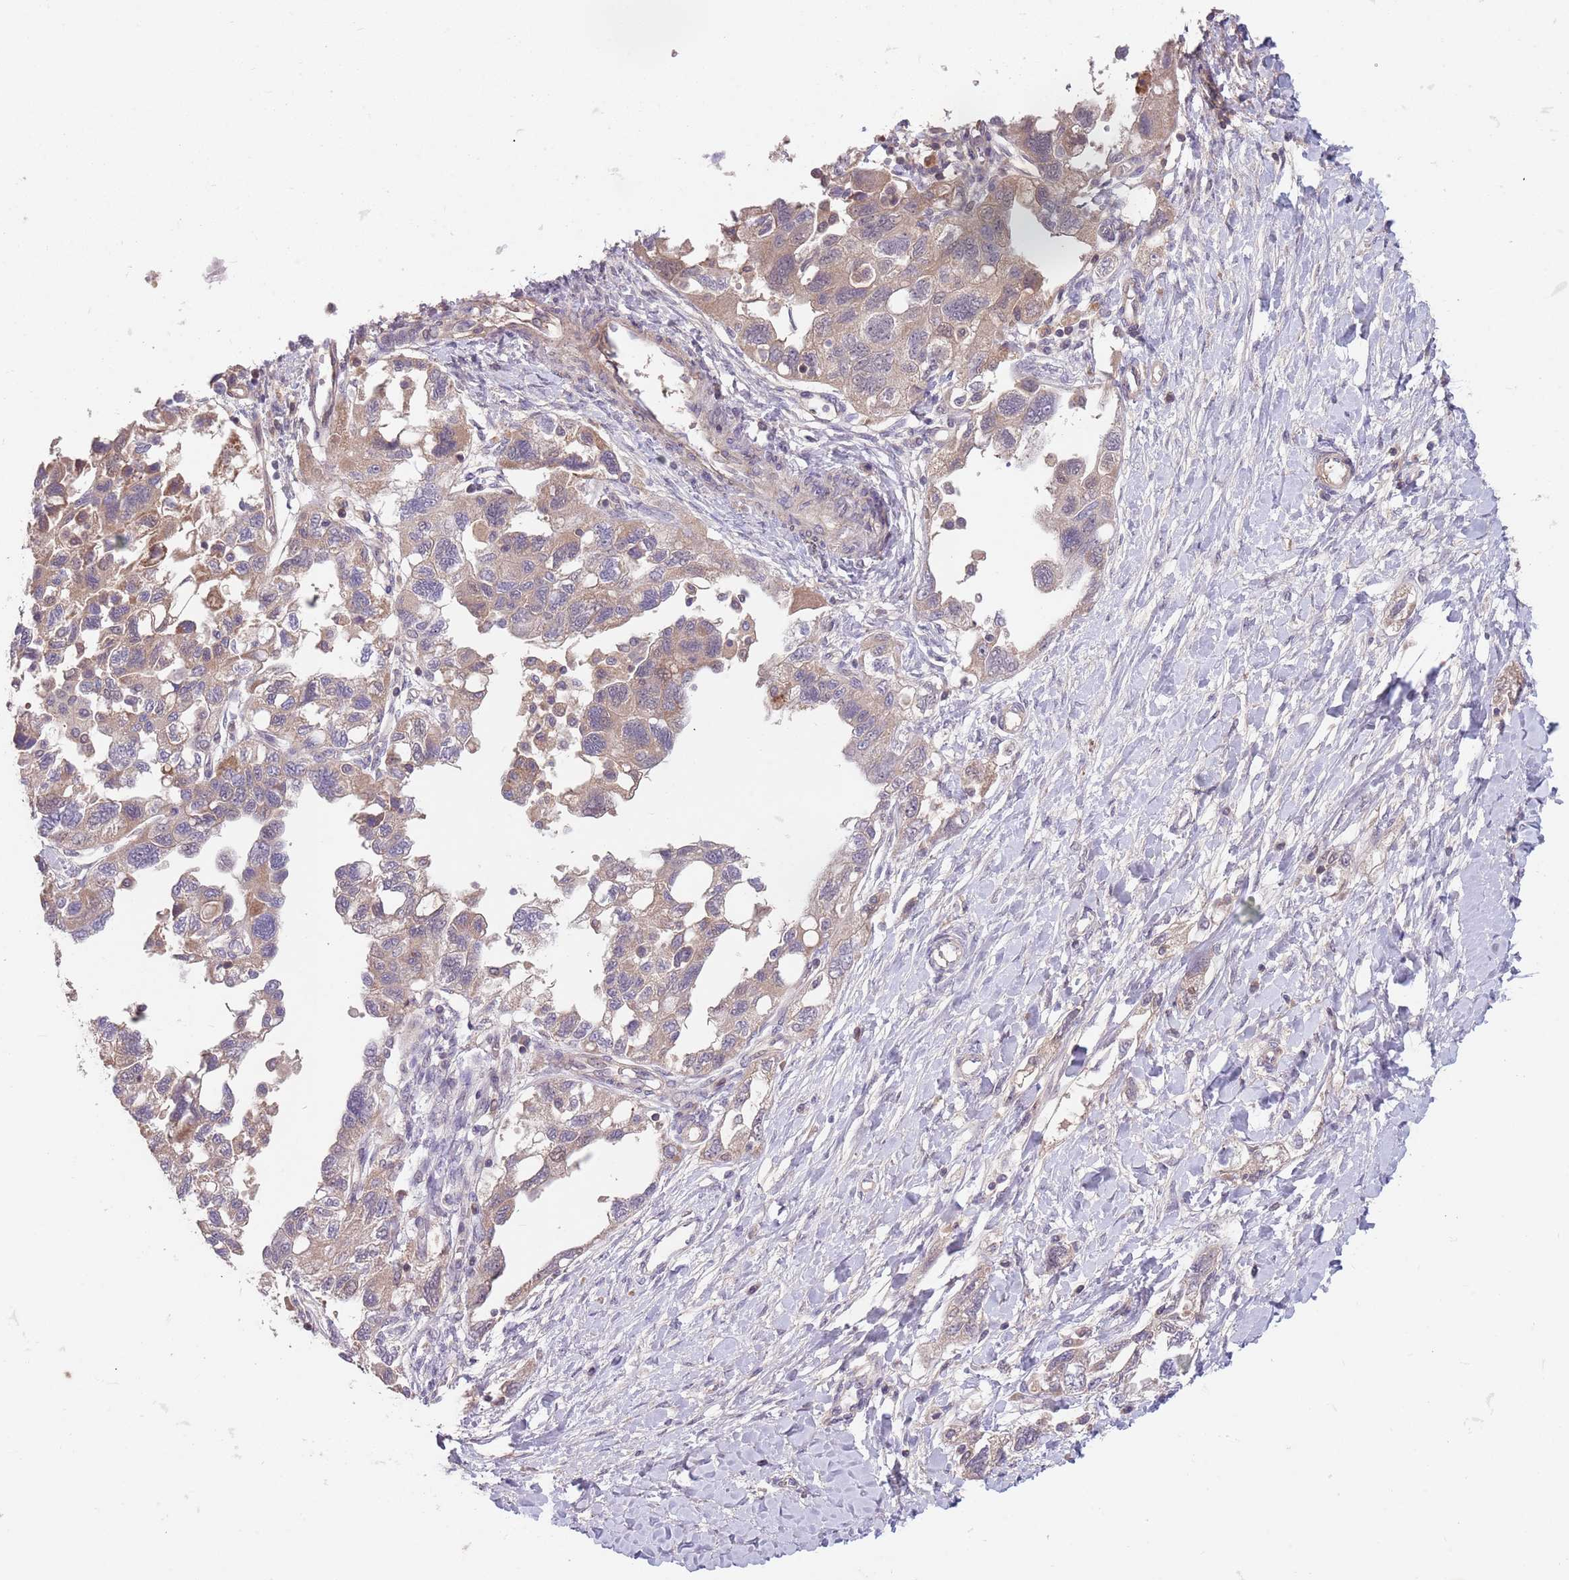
{"staining": {"intensity": "weak", "quantity": "25%-75%", "location": "cytoplasmic/membranous"}, "tissue": "ovarian cancer", "cell_type": "Tumor cells", "image_type": "cancer", "snomed": [{"axis": "morphology", "description": "Carcinoma, NOS"}, {"axis": "morphology", "description": "Cystadenocarcinoma, serous, NOS"}, {"axis": "topography", "description": "Ovary"}], "caption": "An image of human ovarian cancer (carcinoma) stained for a protein reveals weak cytoplasmic/membranous brown staining in tumor cells.", "gene": "MEI1", "patient": {"sex": "female", "age": 69}}